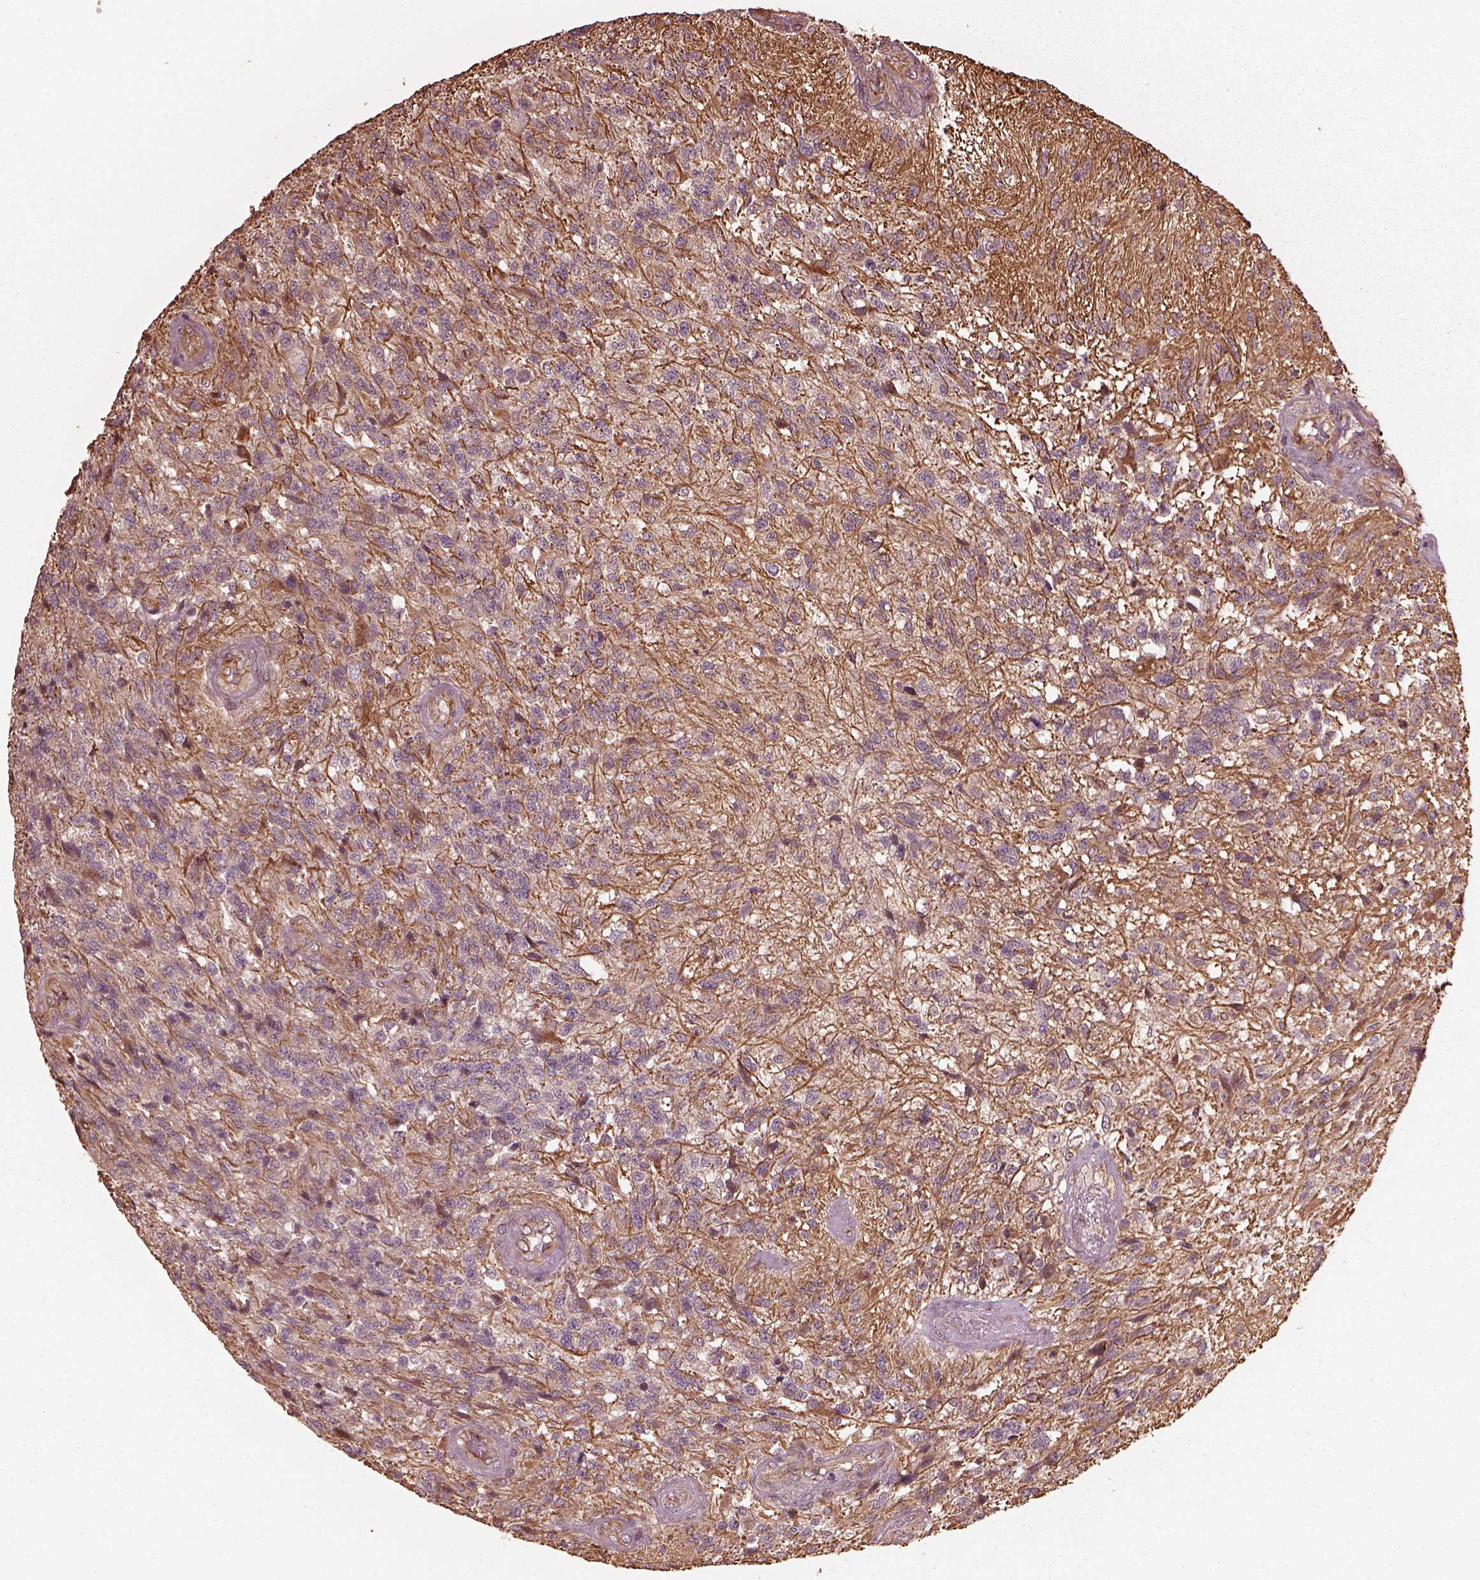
{"staining": {"intensity": "negative", "quantity": "none", "location": "none"}, "tissue": "glioma", "cell_type": "Tumor cells", "image_type": "cancer", "snomed": [{"axis": "morphology", "description": "Glioma, malignant, High grade"}, {"axis": "topography", "description": "Brain"}], "caption": "Tumor cells are negative for brown protein staining in glioma.", "gene": "GTPBP1", "patient": {"sex": "male", "age": 56}}